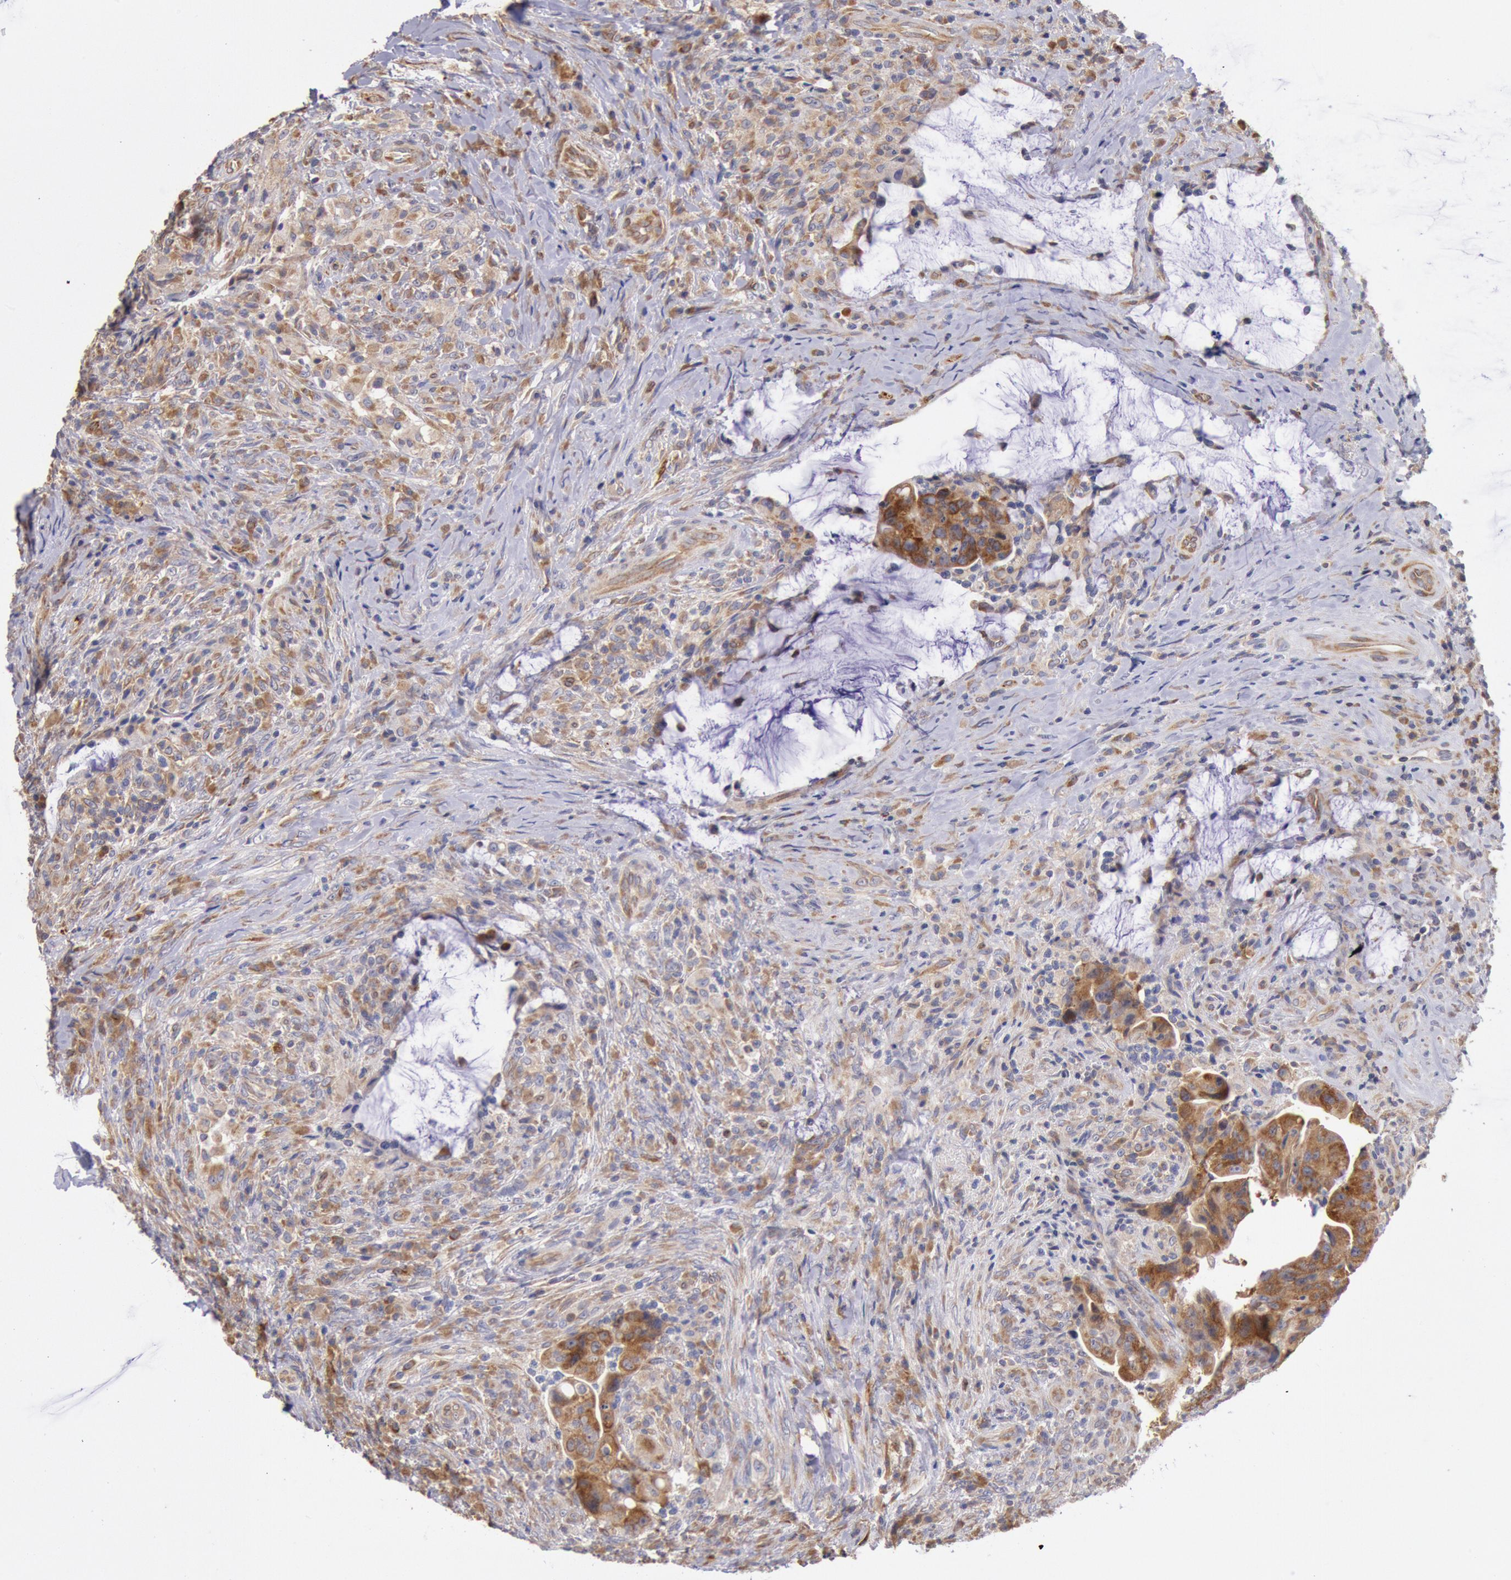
{"staining": {"intensity": "moderate", "quantity": ">75%", "location": "cytoplasmic/membranous"}, "tissue": "colorectal cancer", "cell_type": "Tumor cells", "image_type": "cancer", "snomed": [{"axis": "morphology", "description": "Adenocarcinoma, NOS"}, {"axis": "topography", "description": "Rectum"}], "caption": "A brown stain labels moderate cytoplasmic/membranous staining of a protein in human adenocarcinoma (colorectal) tumor cells. (DAB IHC with brightfield microscopy, high magnification).", "gene": "DRG1", "patient": {"sex": "female", "age": 71}}